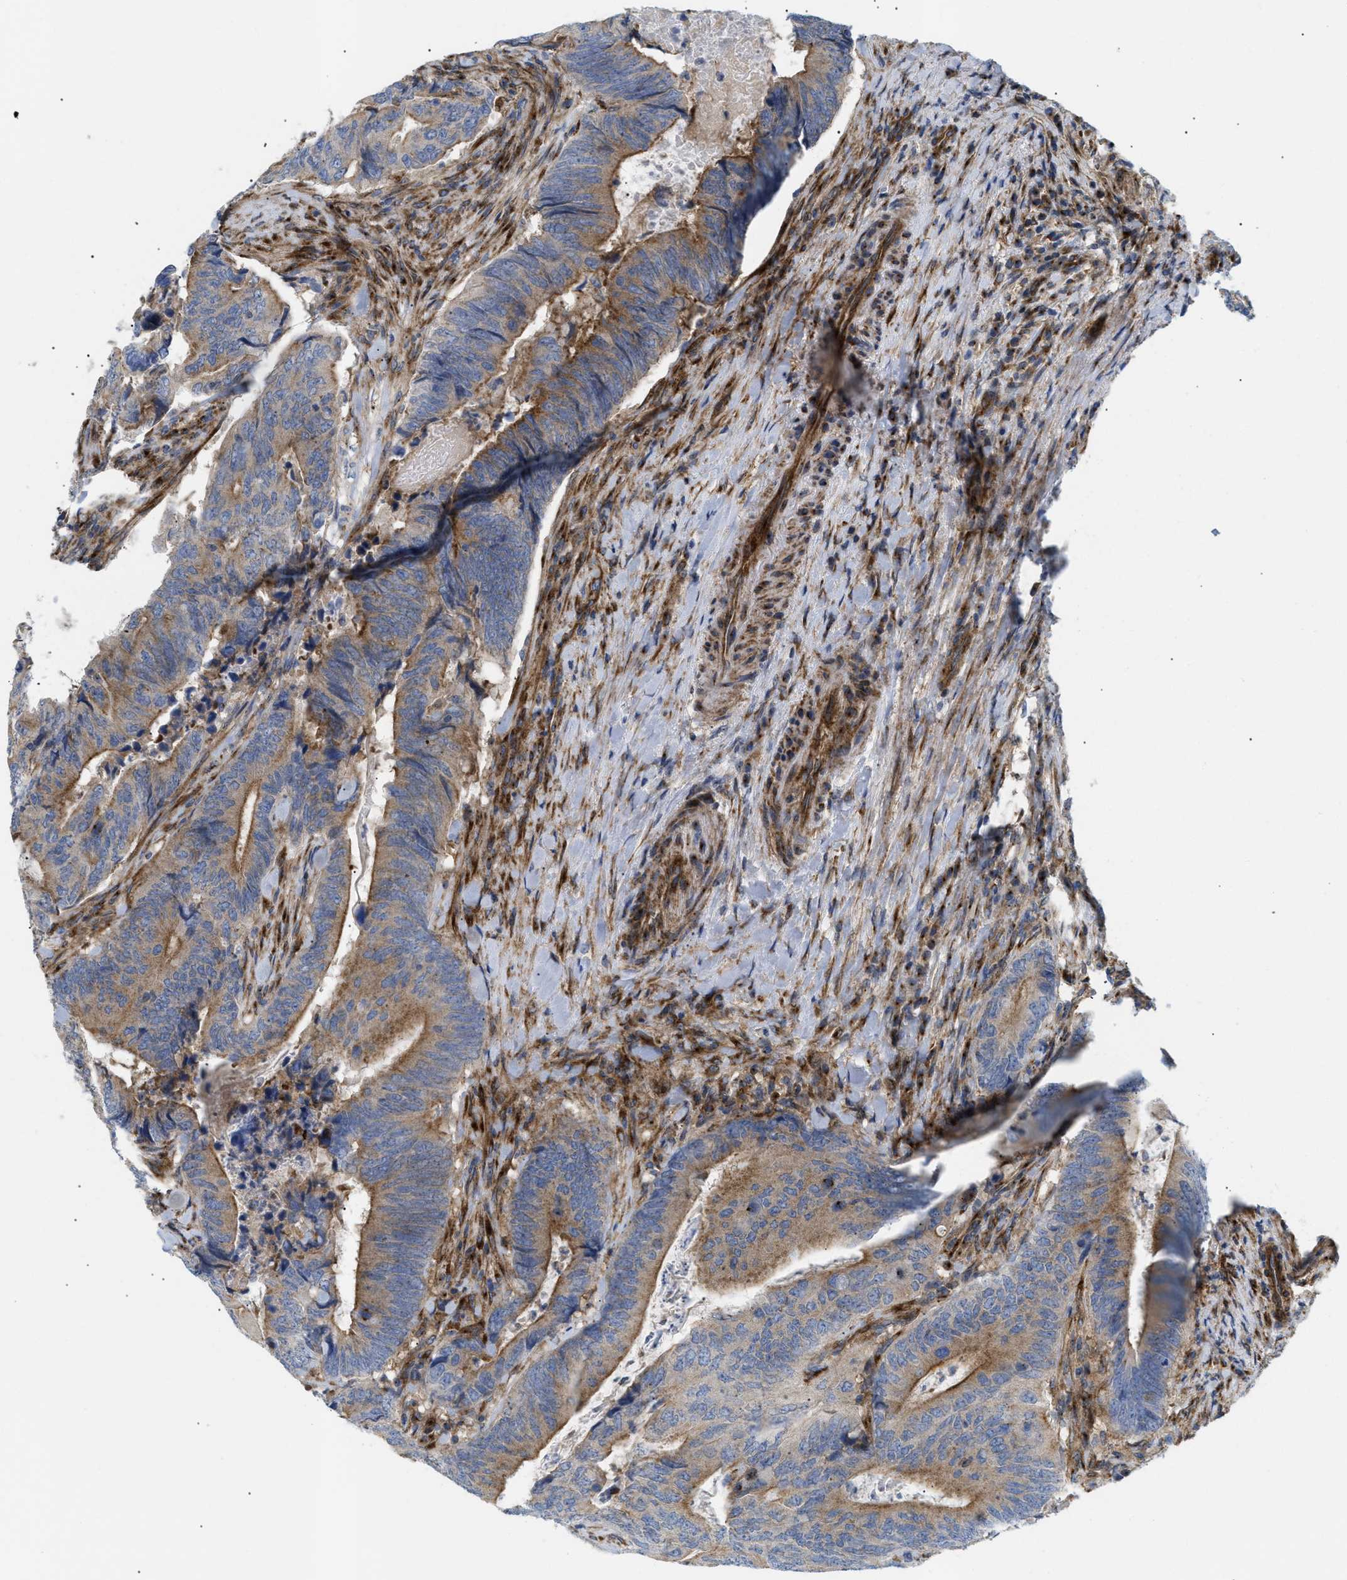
{"staining": {"intensity": "moderate", "quantity": ">75%", "location": "cytoplasmic/membranous"}, "tissue": "colorectal cancer", "cell_type": "Tumor cells", "image_type": "cancer", "snomed": [{"axis": "morphology", "description": "Normal tissue, NOS"}, {"axis": "morphology", "description": "Adenocarcinoma, NOS"}, {"axis": "topography", "description": "Colon"}], "caption": "Immunohistochemistry (DAB) staining of human colorectal adenocarcinoma demonstrates moderate cytoplasmic/membranous protein positivity in approximately >75% of tumor cells. (brown staining indicates protein expression, while blue staining denotes nuclei).", "gene": "DCTN4", "patient": {"sex": "male", "age": 56}}